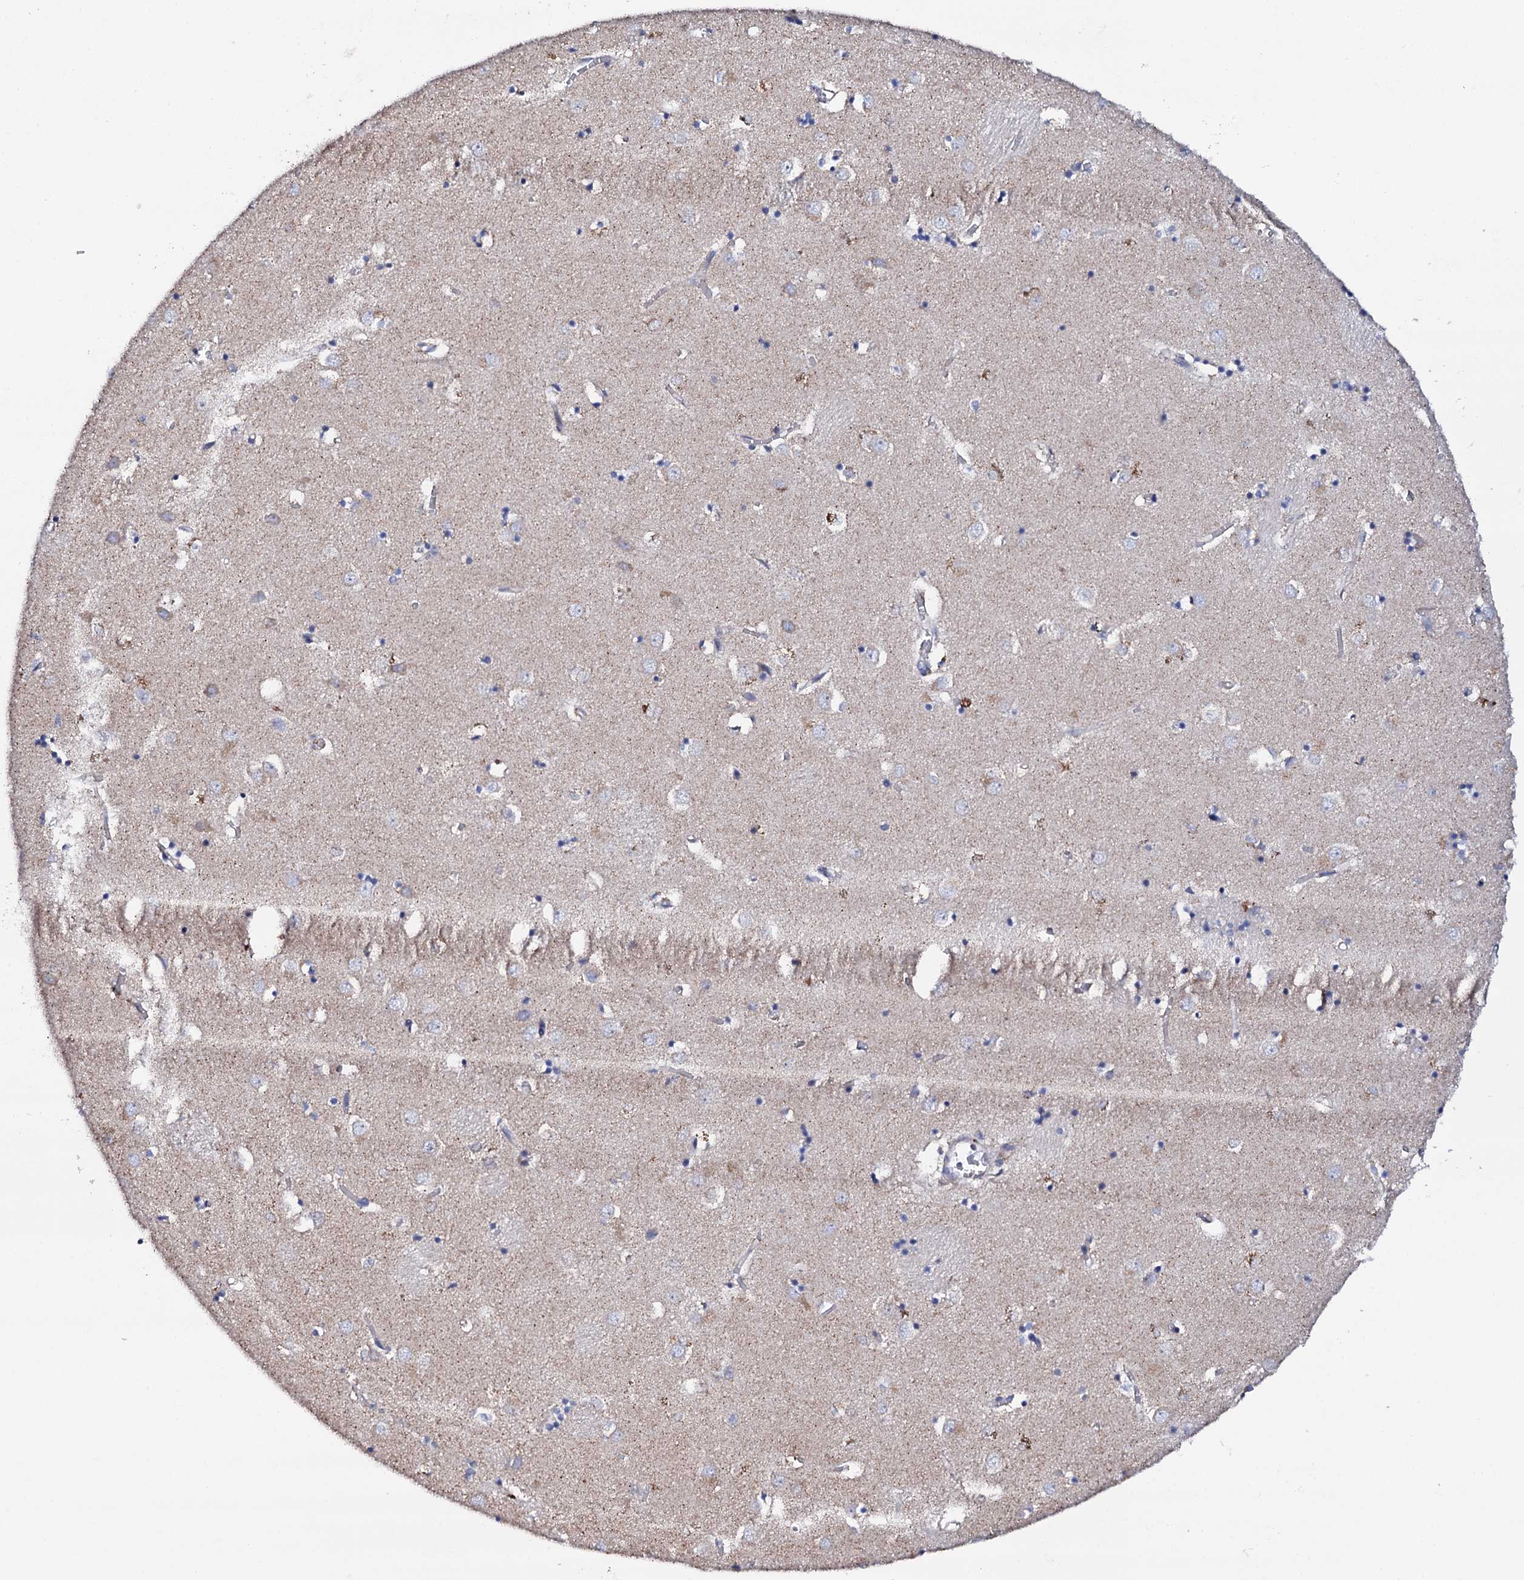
{"staining": {"intensity": "negative", "quantity": "none", "location": "none"}, "tissue": "caudate", "cell_type": "Glial cells", "image_type": "normal", "snomed": [{"axis": "morphology", "description": "Normal tissue, NOS"}, {"axis": "topography", "description": "Lateral ventricle wall"}], "caption": "Glial cells are negative for protein expression in normal human caudate. (Immunohistochemistry, brightfield microscopy, high magnification).", "gene": "TCAF2C", "patient": {"sex": "male", "age": 70}}